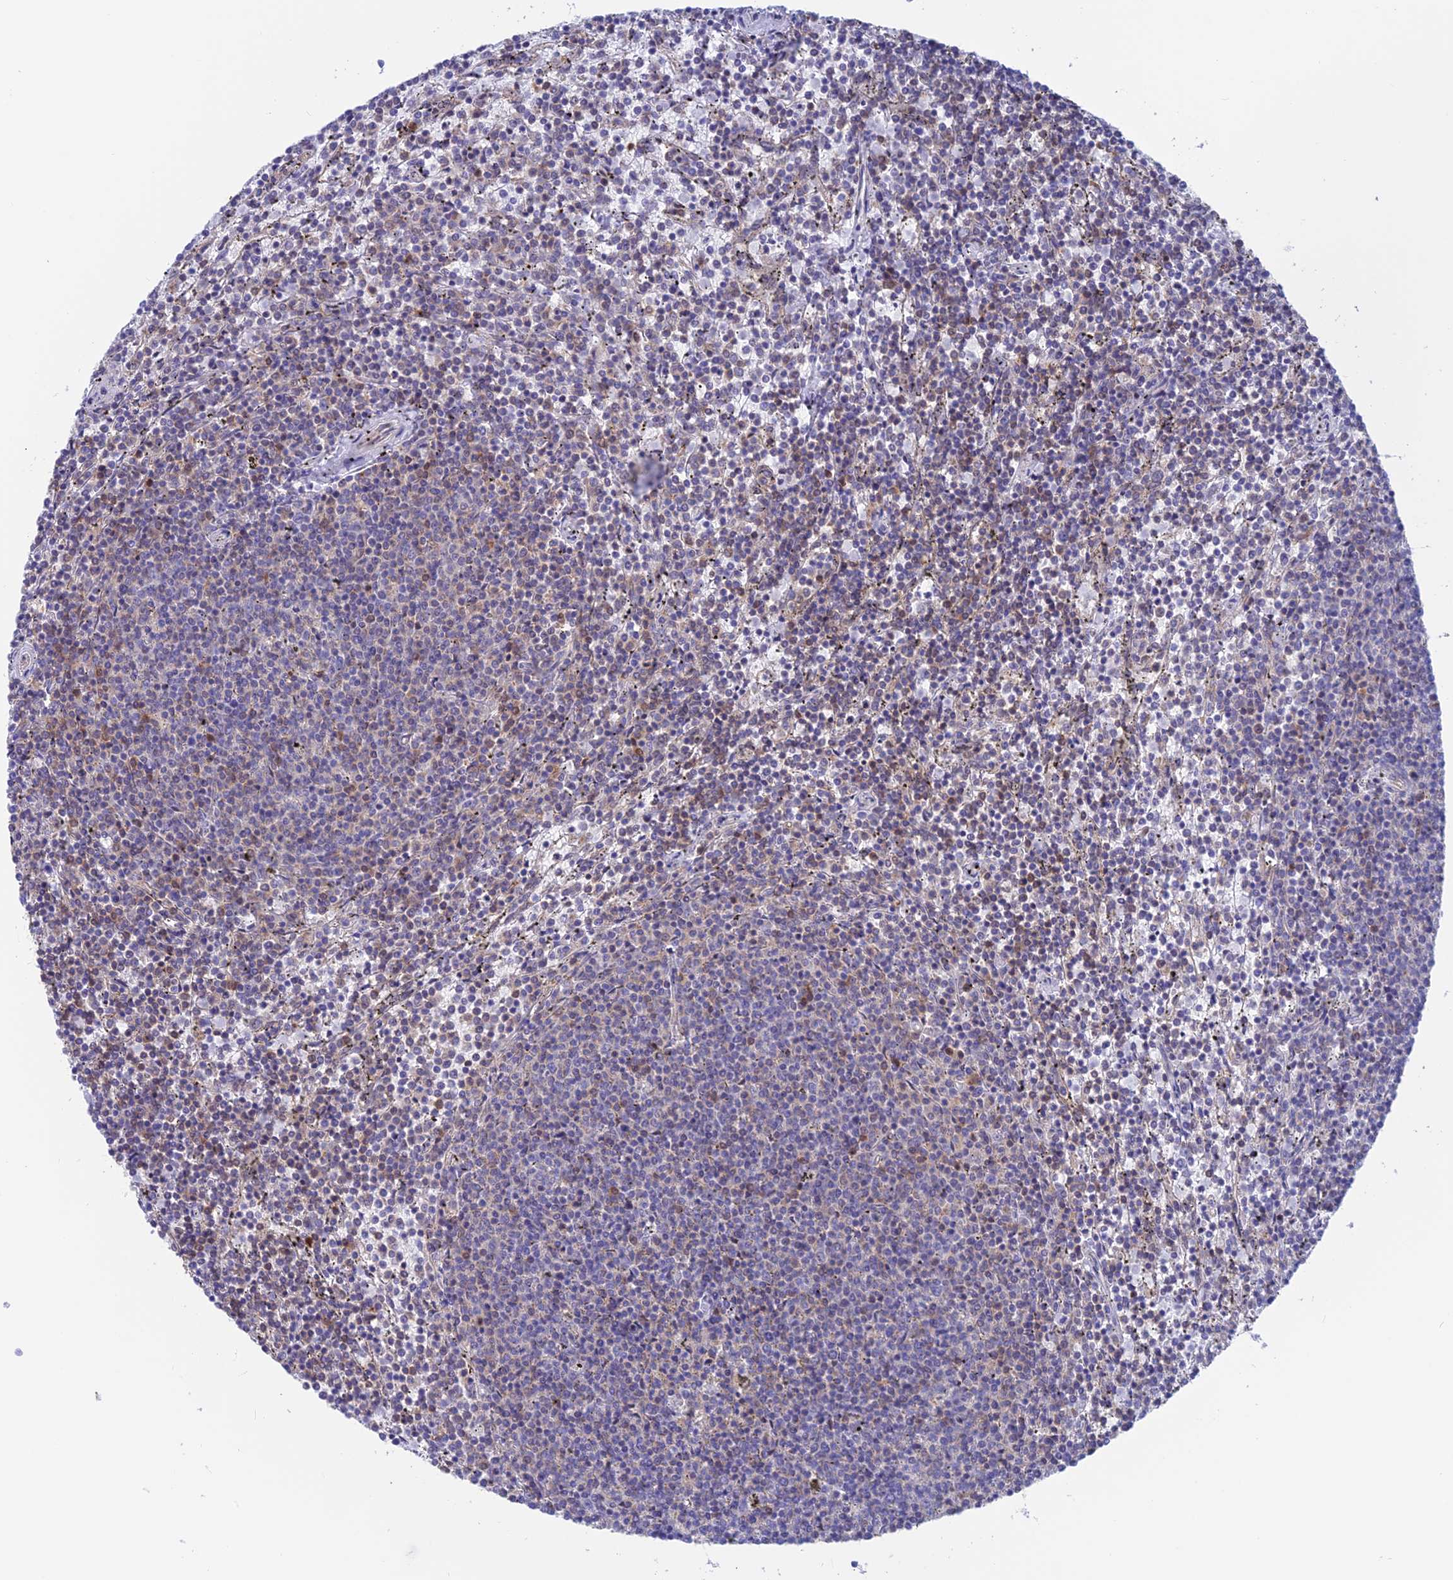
{"staining": {"intensity": "negative", "quantity": "none", "location": "none"}, "tissue": "lymphoma", "cell_type": "Tumor cells", "image_type": "cancer", "snomed": [{"axis": "morphology", "description": "Malignant lymphoma, non-Hodgkin's type, Low grade"}, {"axis": "topography", "description": "Spleen"}], "caption": "Immunohistochemistry histopathology image of neoplastic tissue: human lymphoma stained with DAB displays no significant protein staining in tumor cells.", "gene": "LZTFL1", "patient": {"sex": "female", "age": 50}}